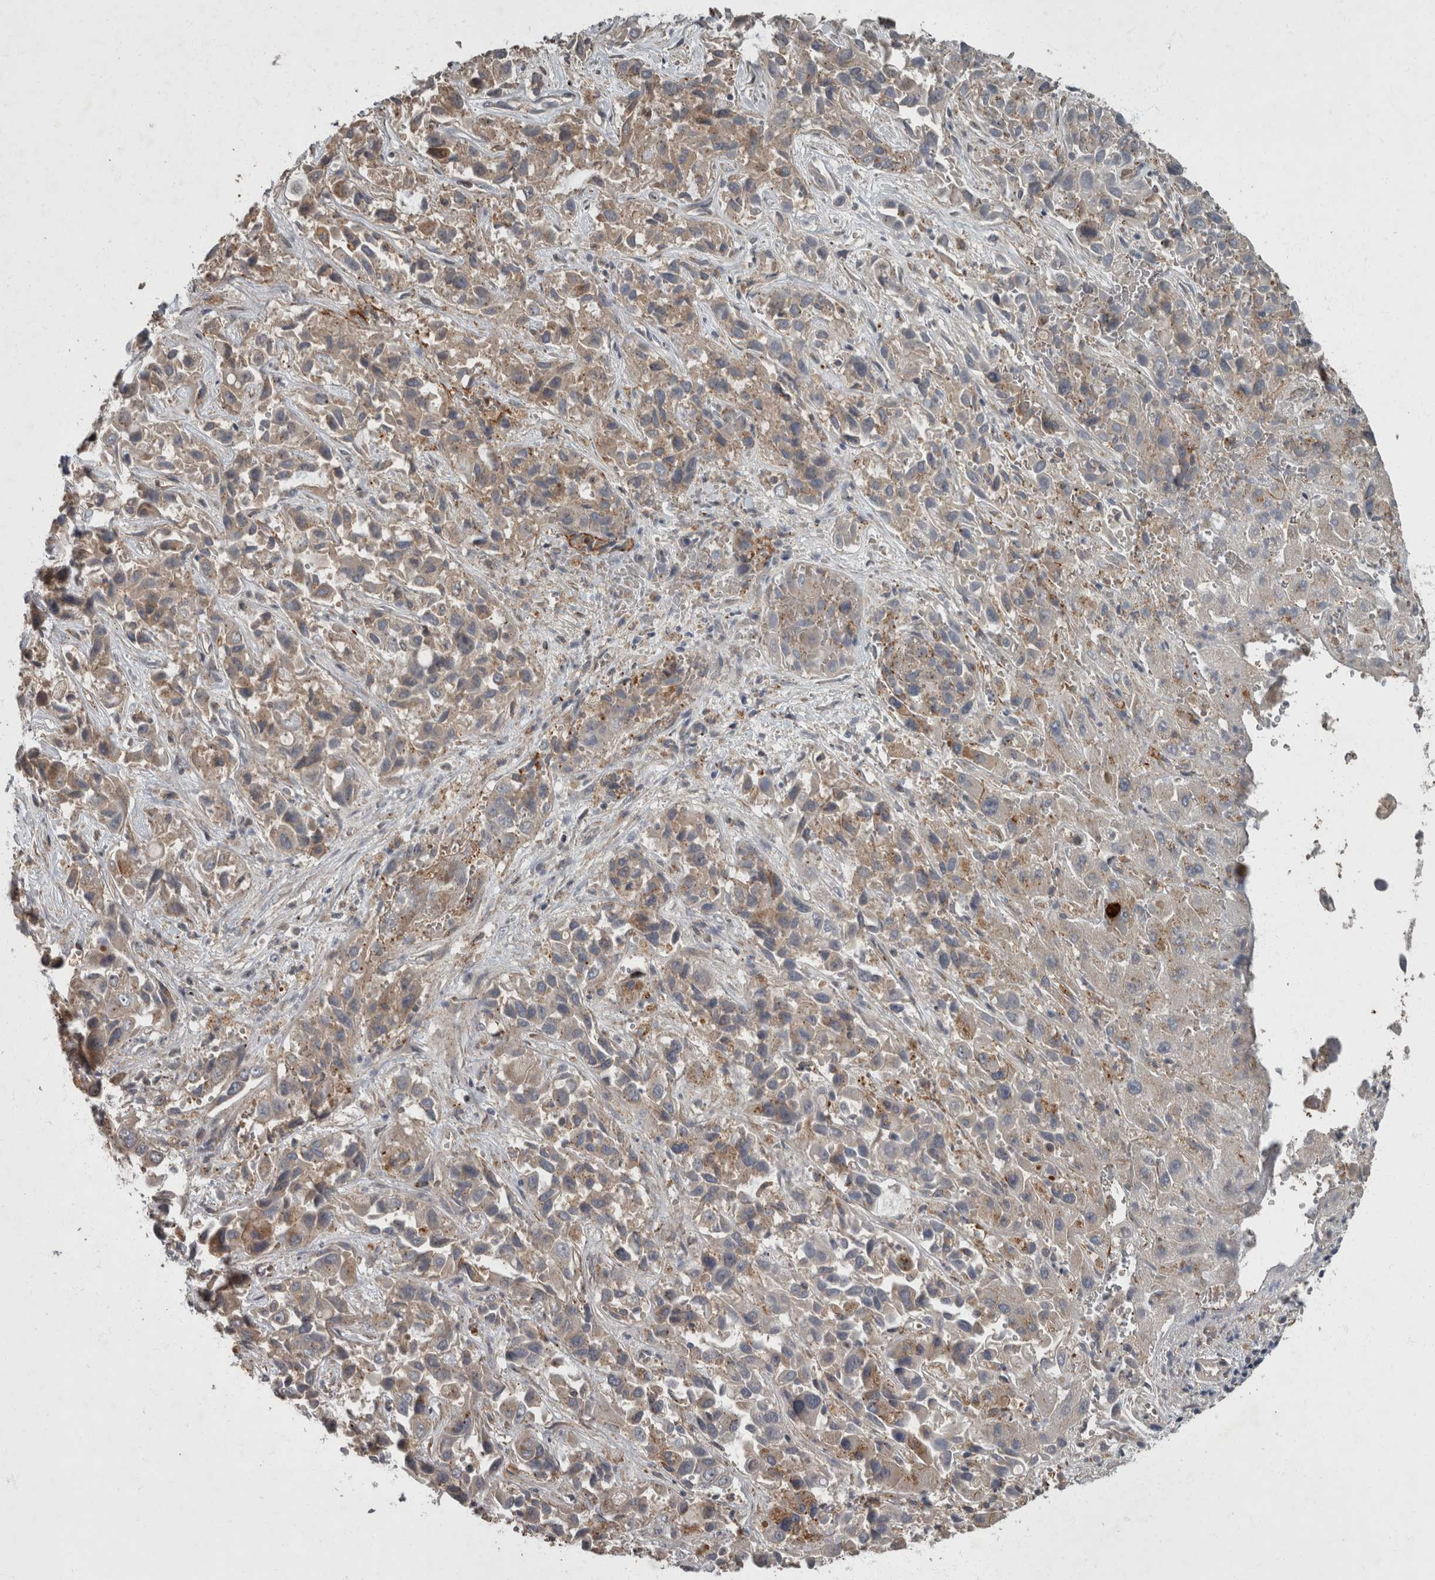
{"staining": {"intensity": "weak", "quantity": ">75%", "location": "cytoplasmic/membranous"}, "tissue": "liver cancer", "cell_type": "Tumor cells", "image_type": "cancer", "snomed": [{"axis": "morphology", "description": "Cholangiocarcinoma"}, {"axis": "topography", "description": "Liver"}], "caption": "Immunohistochemistry micrograph of liver cancer (cholangiocarcinoma) stained for a protein (brown), which reveals low levels of weak cytoplasmic/membranous expression in approximately >75% of tumor cells.", "gene": "VEGFD", "patient": {"sex": "female", "age": 52}}